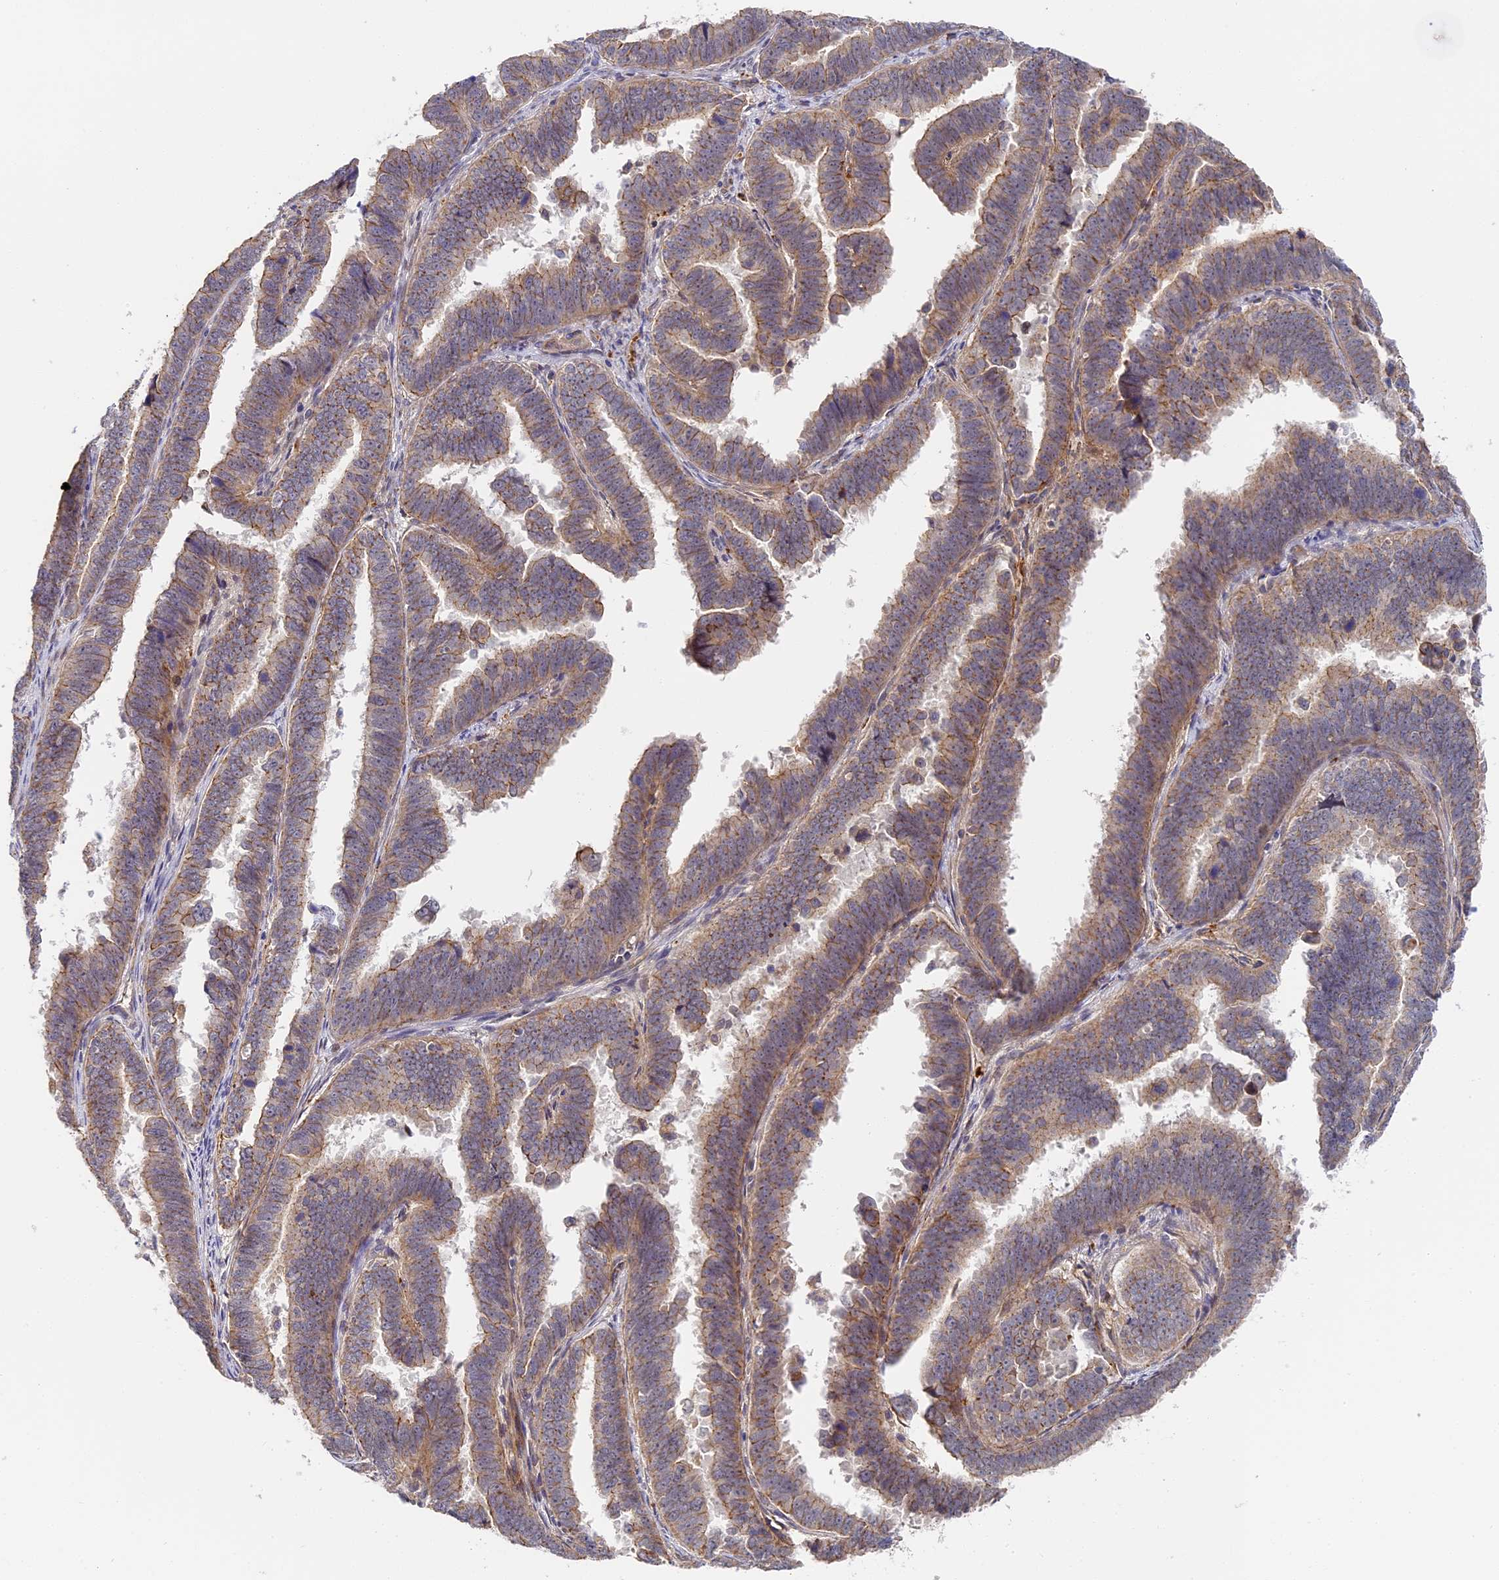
{"staining": {"intensity": "weak", "quantity": ">75%", "location": "cytoplasmic/membranous"}, "tissue": "endometrial cancer", "cell_type": "Tumor cells", "image_type": "cancer", "snomed": [{"axis": "morphology", "description": "Adenocarcinoma, NOS"}, {"axis": "topography", "description": "Endometrium"}], "caption": "High-magnification brightfield microscopy of endometrial cancer stained with DAB (3,3'-diaminobenzidine) (brown) and counterstained with hematoxylin (blue). tumor cells exhibit weak cytoplasmic/membranous positivity is appreciated in approximately>75% of cells.", "gene": "MISP3", "patient": {"sex": "female", "age": 75}}